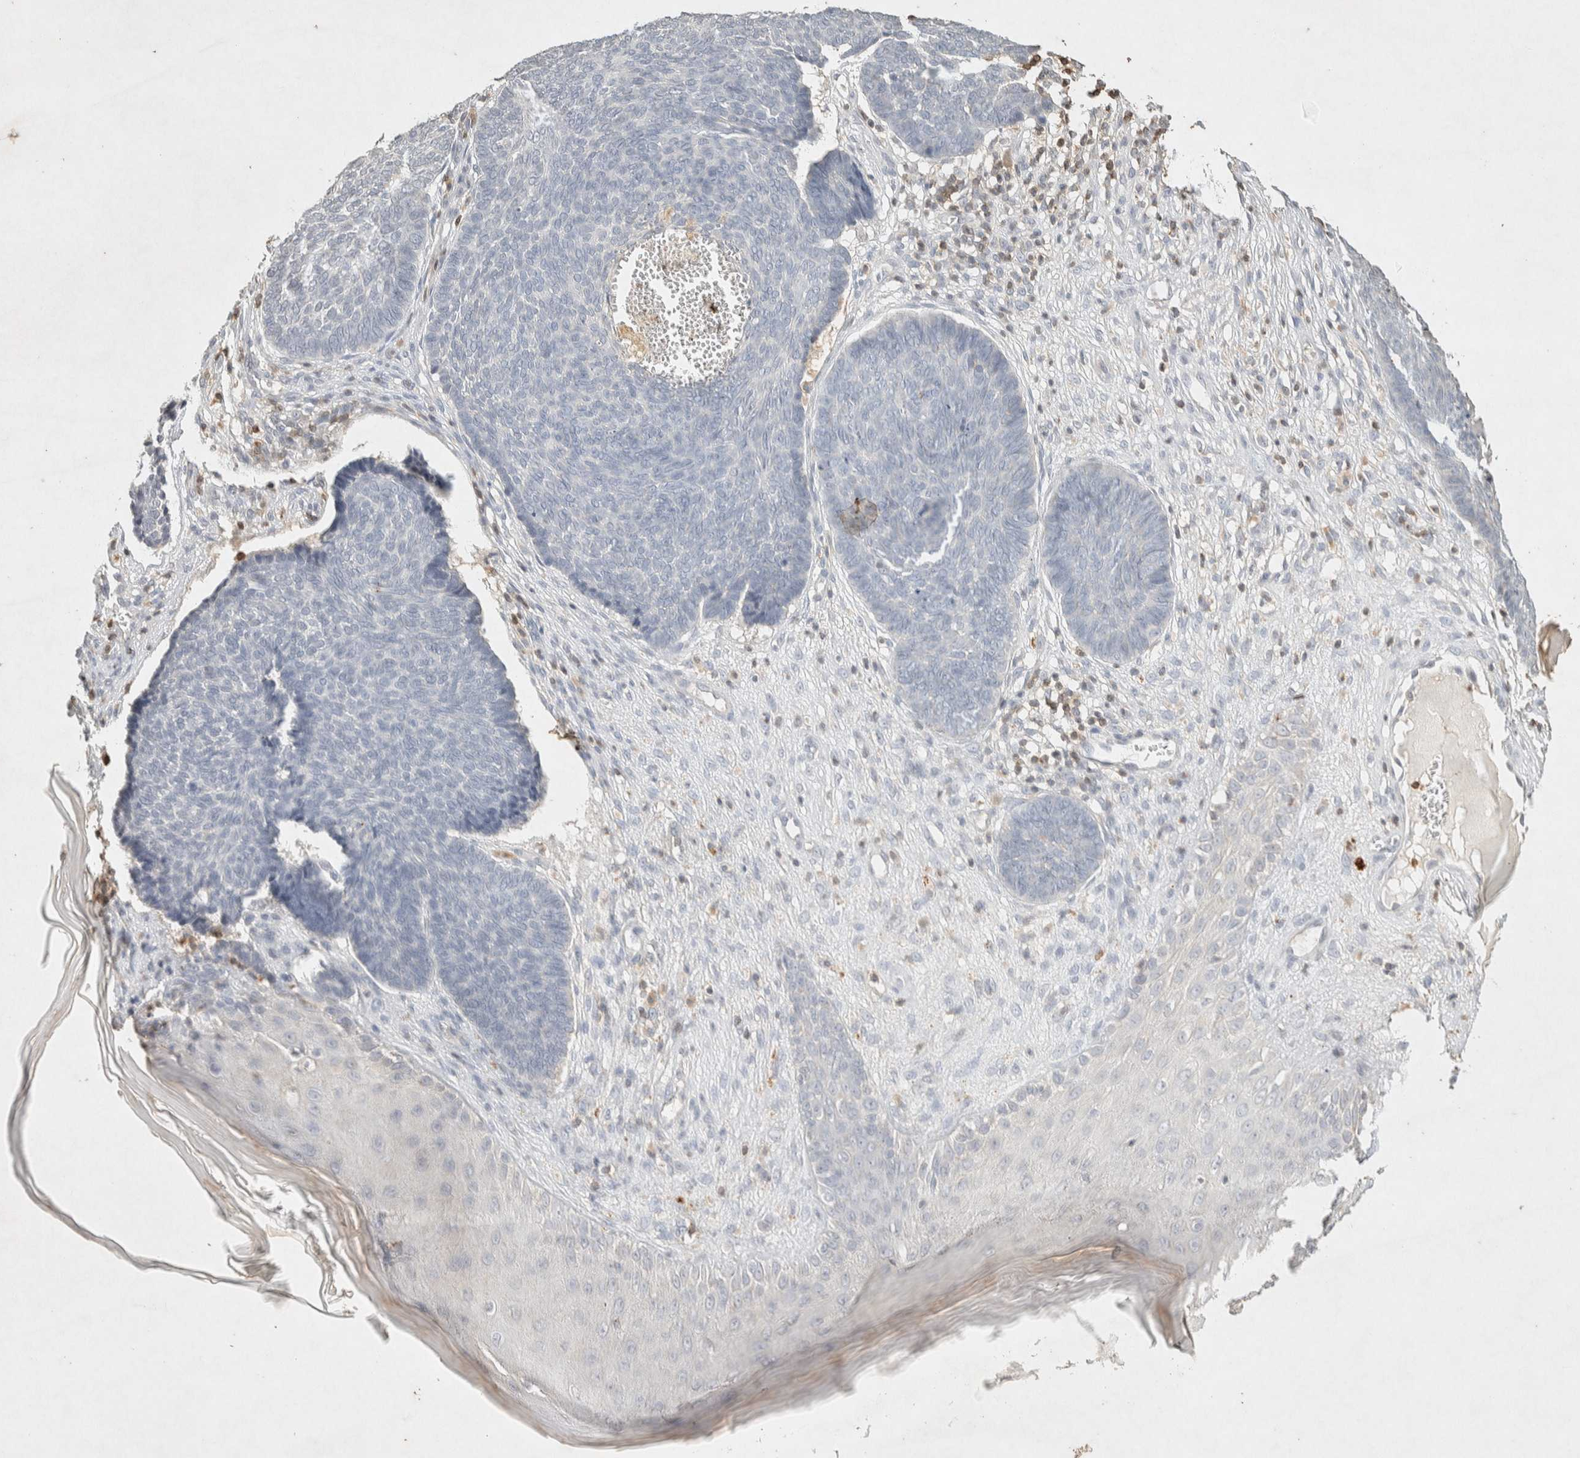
{"staining": {"intensity": "negative", "quantity": "none", "location": "none"}, "tissue": "skin cancer", "cell_type": "Tumor cells", "image_type": "cancer", "snomed": [{"axis": "morphology", "description": "Basal cell carcinoma"}, {"axis": "topography", "description": "Skin"}], "caption": "There is no significant positivity in tumor cells of skin cancer (basal cell carcinoma).", "gene": "RAC2", "patient": {"sex": "male", "age": 84}}